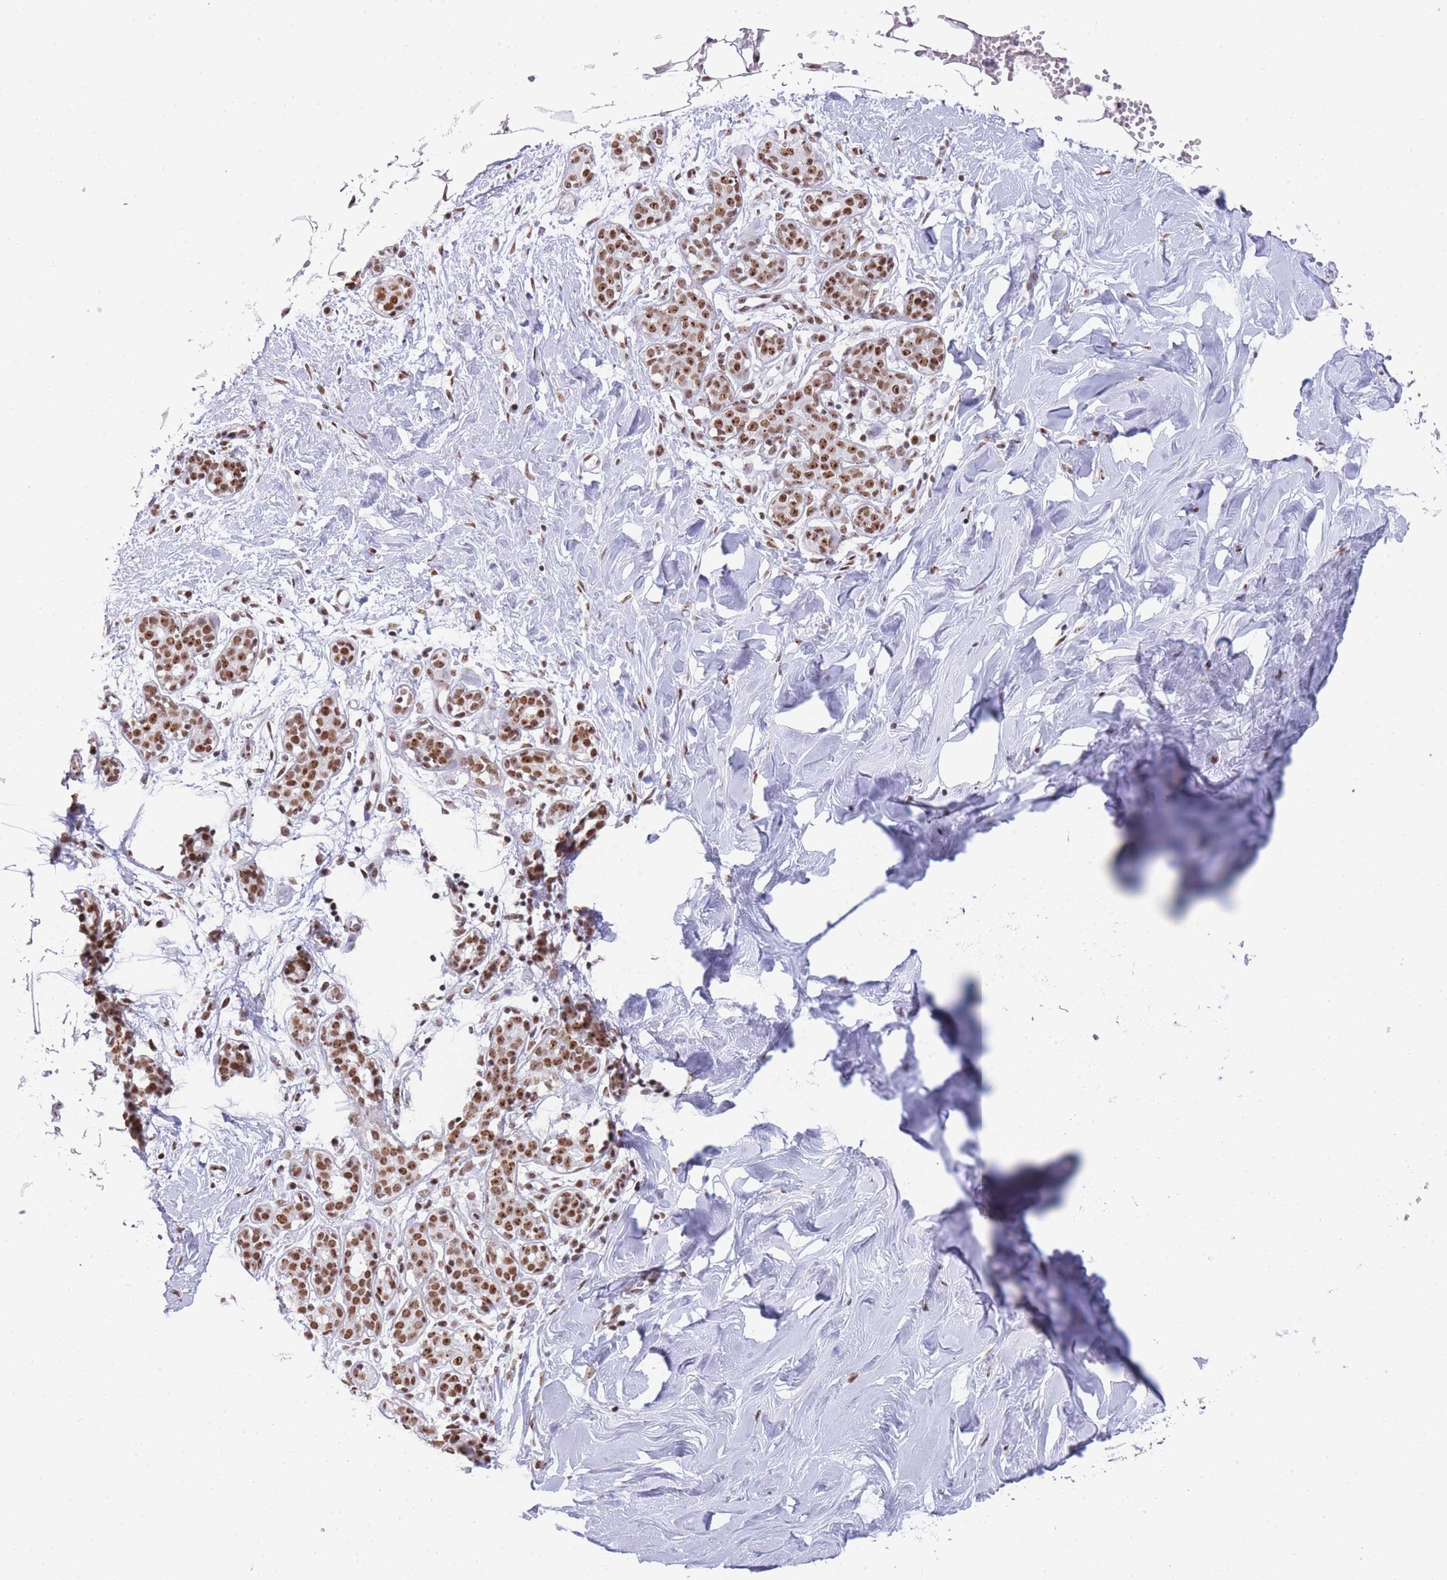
{"staining": {"intensity": "negative", "quantity": "none", "location": "none"}, "tissue": "breast", "cell_type": "Adipocytes", "image_type": "normal", "snomed": [{"axis": "morphology", "description": "Normal tissue, NOS"}, {"axis": "topography", "description": "Breast"}], "caption": "Immunohistochemical staining of unremarkable human breast exhibits no significant expression in adipocytes.", "gene": "EVC2", "patient": {"sex": "female", "age": 27}}